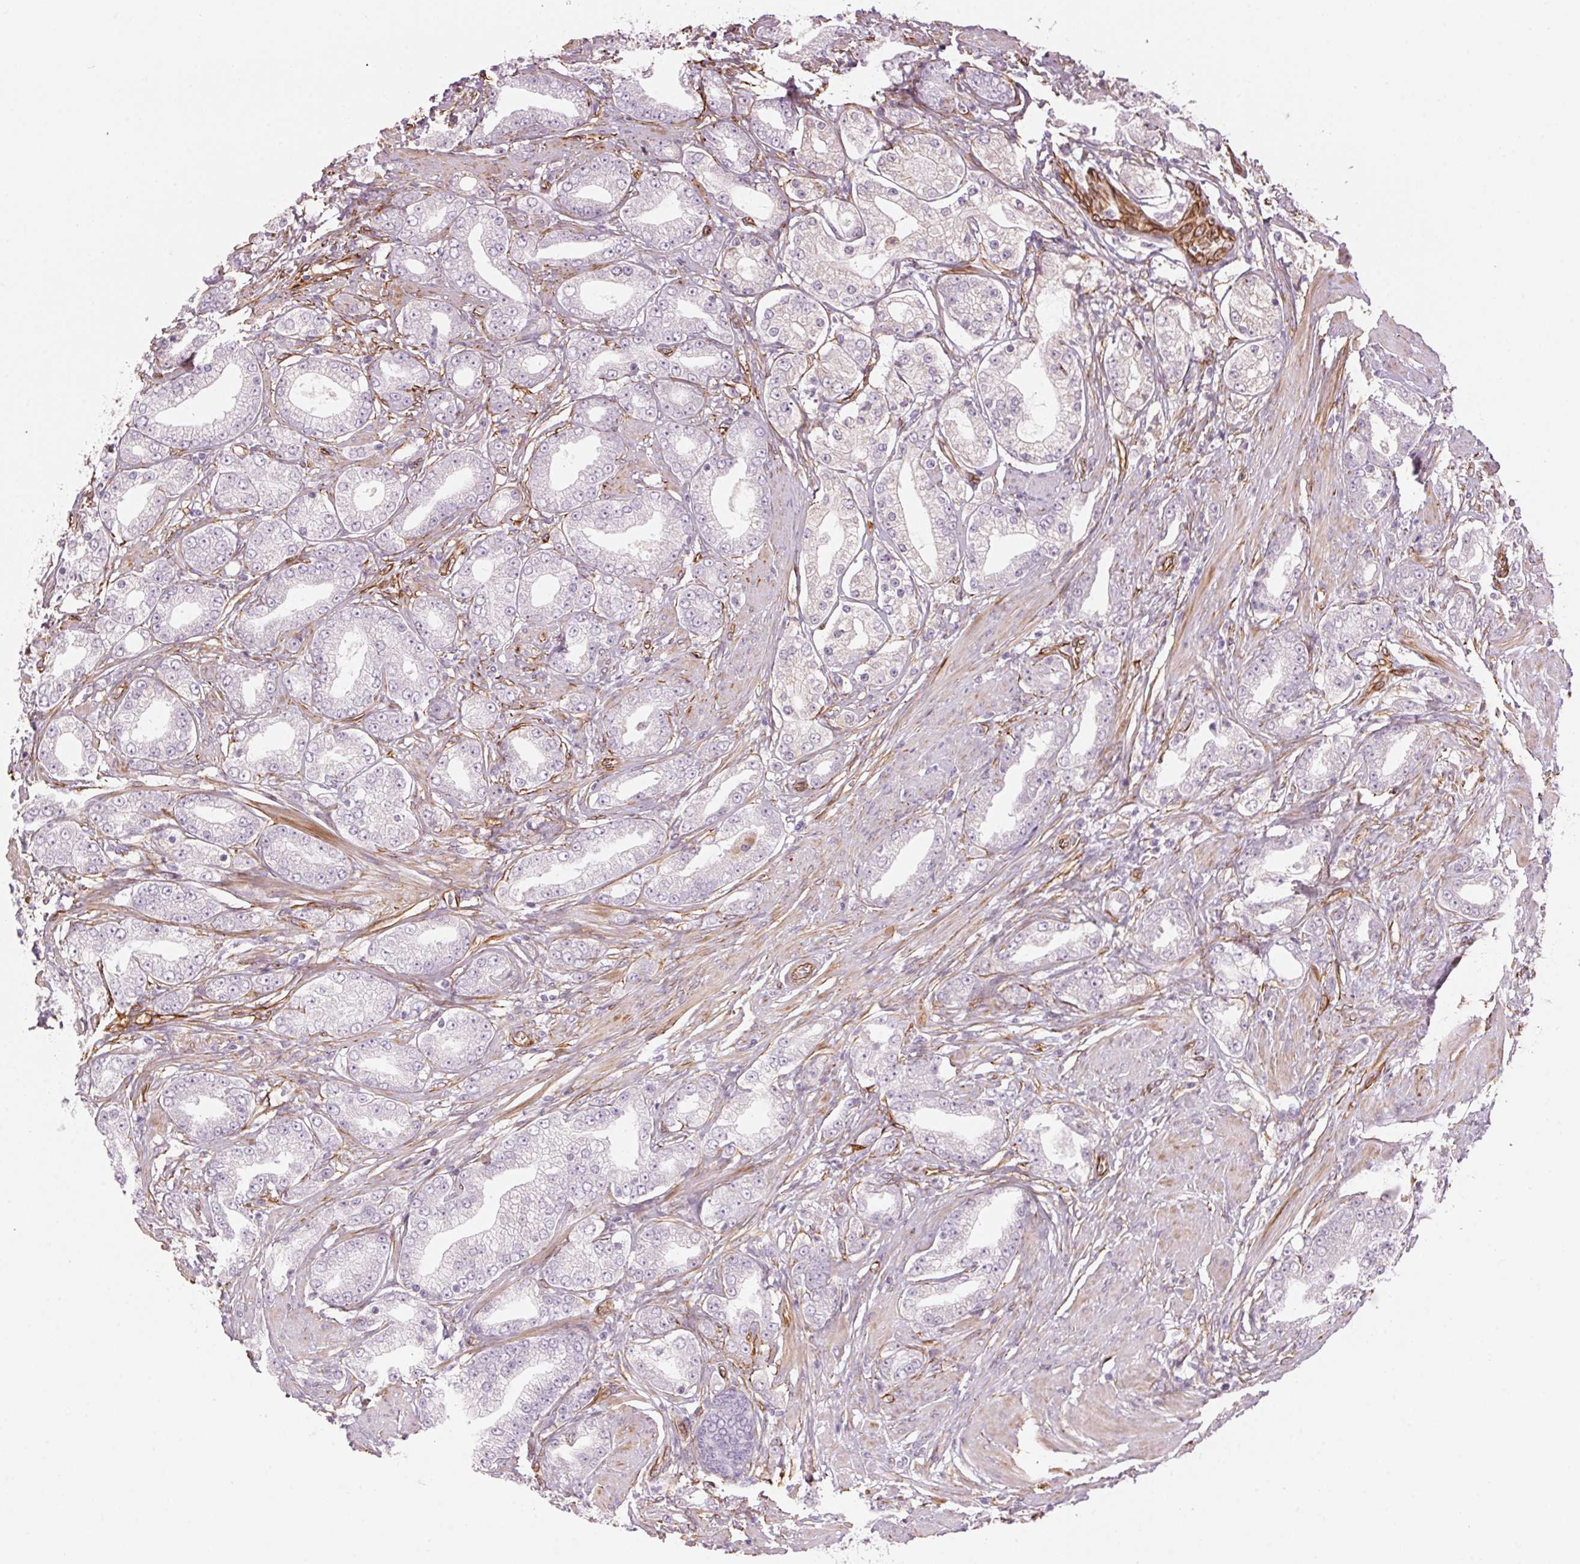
{"staining": {"intensity": "negative", "quantity": "none", "location": "none"}, "tissue": "prostate cancer", "cell_type": "Tumor cells", "image_type": "cancer", "snomed": [{"axis": "morphology", "description": "Adenocarcinoma, High grade"}, {"axis": "topography", "description": "Prostate"}], "caption": "IHC image of human prostate adenocarcinoma (high-grade) stained for a protein (brown), which reveals no positivity in tumor cells.", "gene": "CLPS", "patient": {"sex": "male", "age": 67}}